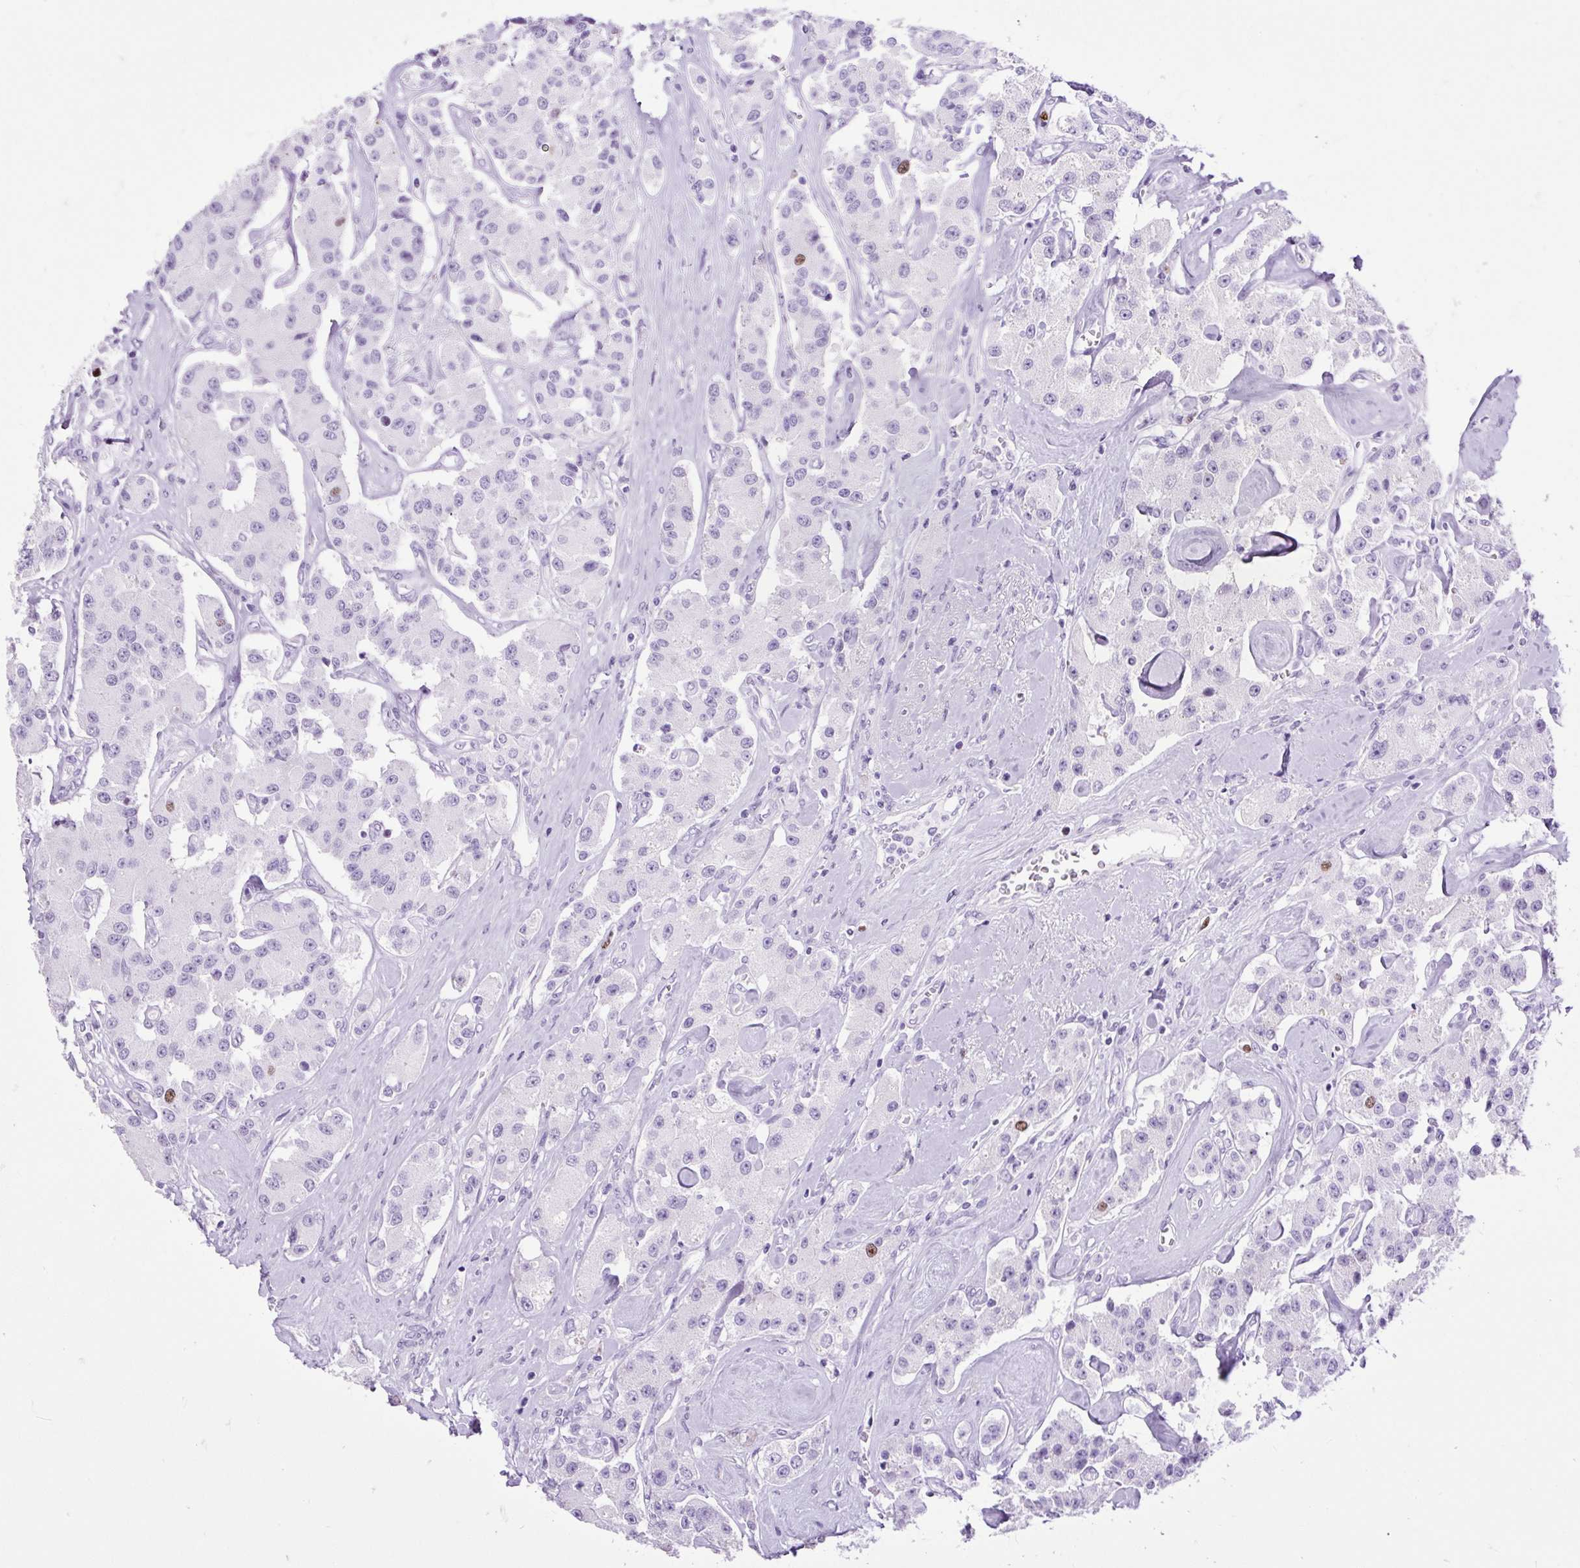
{"staining": {"intensity": "moderate", "quantity": "<25%", "location": "nuclear"}, "tissue": "carcinoid", "cell_type": "Tumor cells", "image_type": "cancer", "snomed": [{"axis": "morphology", "description": "Carcinoid, malignant, NOS"}, {"axis": "topography", "description": "Pancreas"}], "caption": "Approximately <25% of tumor cells in human malignant carcinoid show moderate nuclear protein staining as visualized by brown immunohistochemical staining.", "gene": "RACGAP1", "patient": {"sex": "male", "age": 41}}